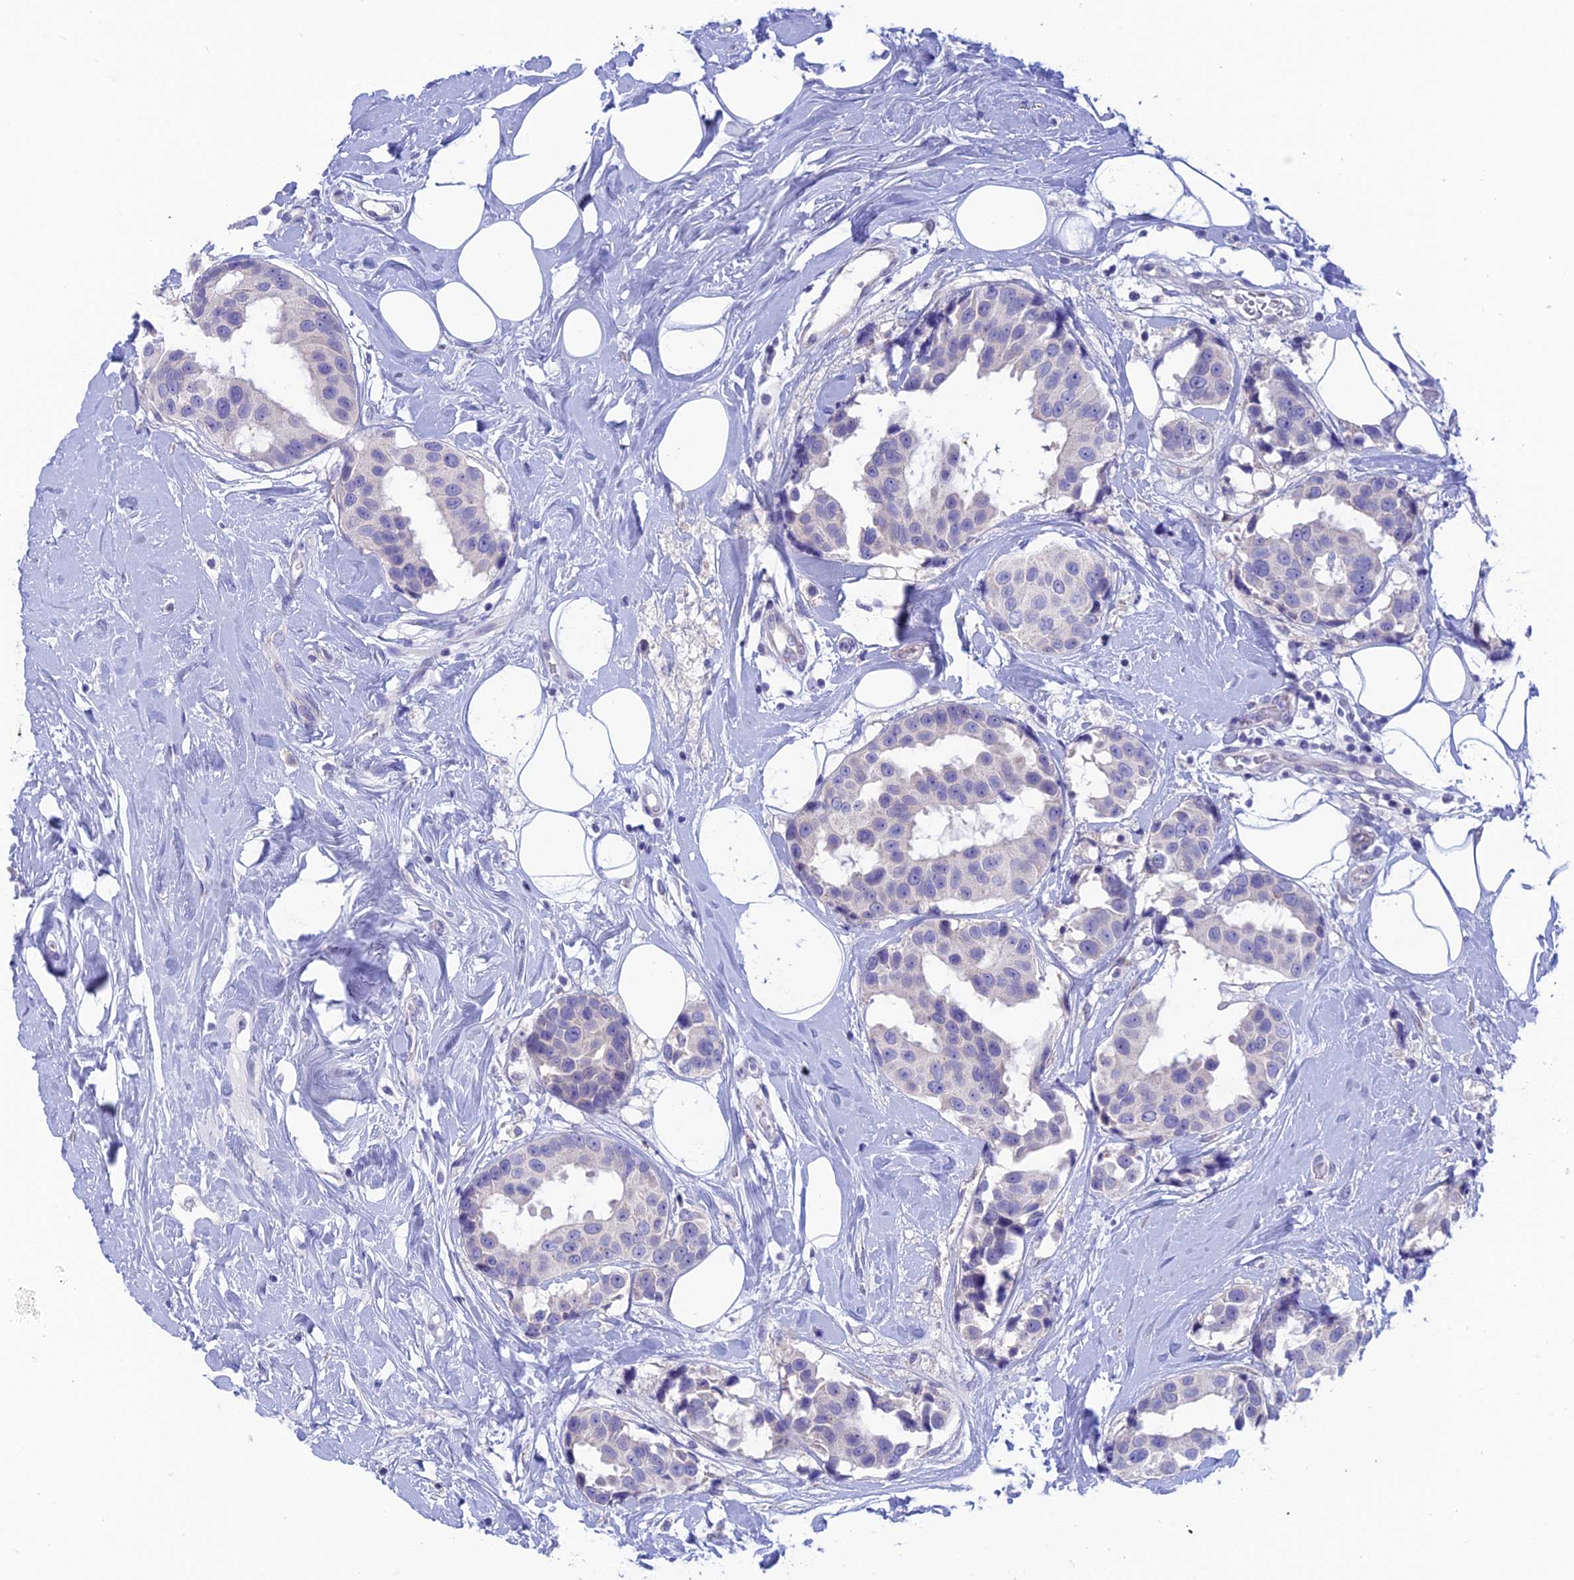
{"staining": {"intensity": "negative", "quantity": "none", "location": "none"}, "tissue": "breast cancer", "cell_type": "Tumor cells", "image_type": "cancer", "snomed": [{"axis": "morphology", "description": "Normal tissue, NOS"}, {"axis": "morphology", "description": "Duct carcinoma"}, {"axis": "topography", "description": "Breast"}], "caption": "Photomicrograph shows no protein expression in tumor cells of invasive ductal carcinoma (breast) tissue. The staining is performed using DAB (3,3'-diaminobenzidine) brown chromogen with nuclei counter-stained in using hematoxylin.", "gene": "XPO7", "patient": {"sex": "female", "age": 39}}